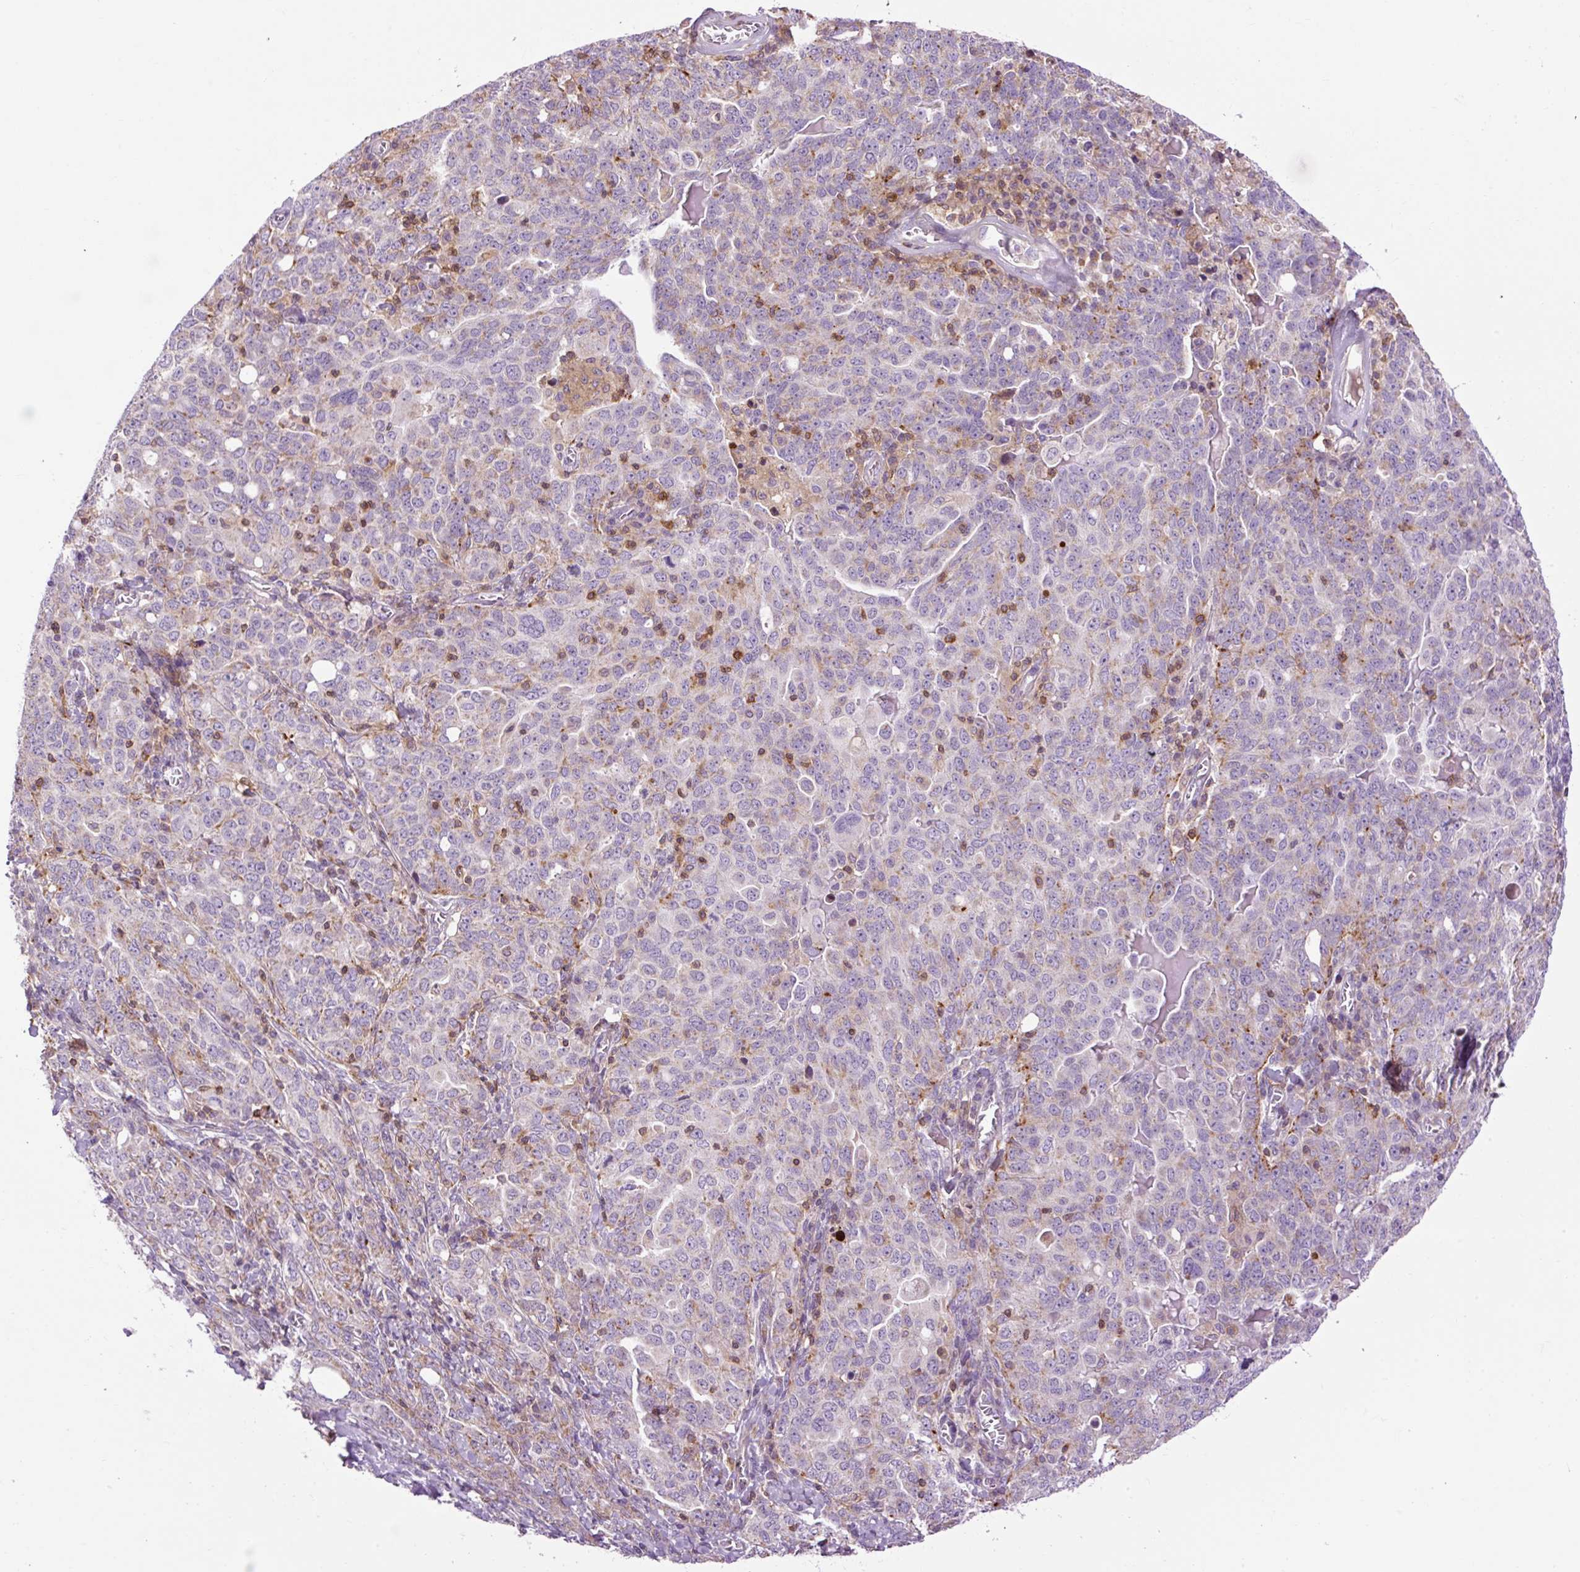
{"staining": {"intensity": "weak", "quantity": "<25%", "location": "cytoplasmic/membranous"}, "tissue": "ovarian cancer", "cell_type": "Tumor cells", "image_type": "cancer", "snomed": [{"axis": "morphology", "description": "Carcinoma, endometroid"}, {"axis": "topography", "description": "Ovary"}], "caption": "High magnification brightfield microscopy of ovarian endometroid carcinoma stained with DAB (3,3'-diaminobenzidine) (brown) and counterstained with hematoxylin (blue): tumor cells show no significant staining.", "gene": "CD83", "patient": {"sex": "female", "age": 62}}